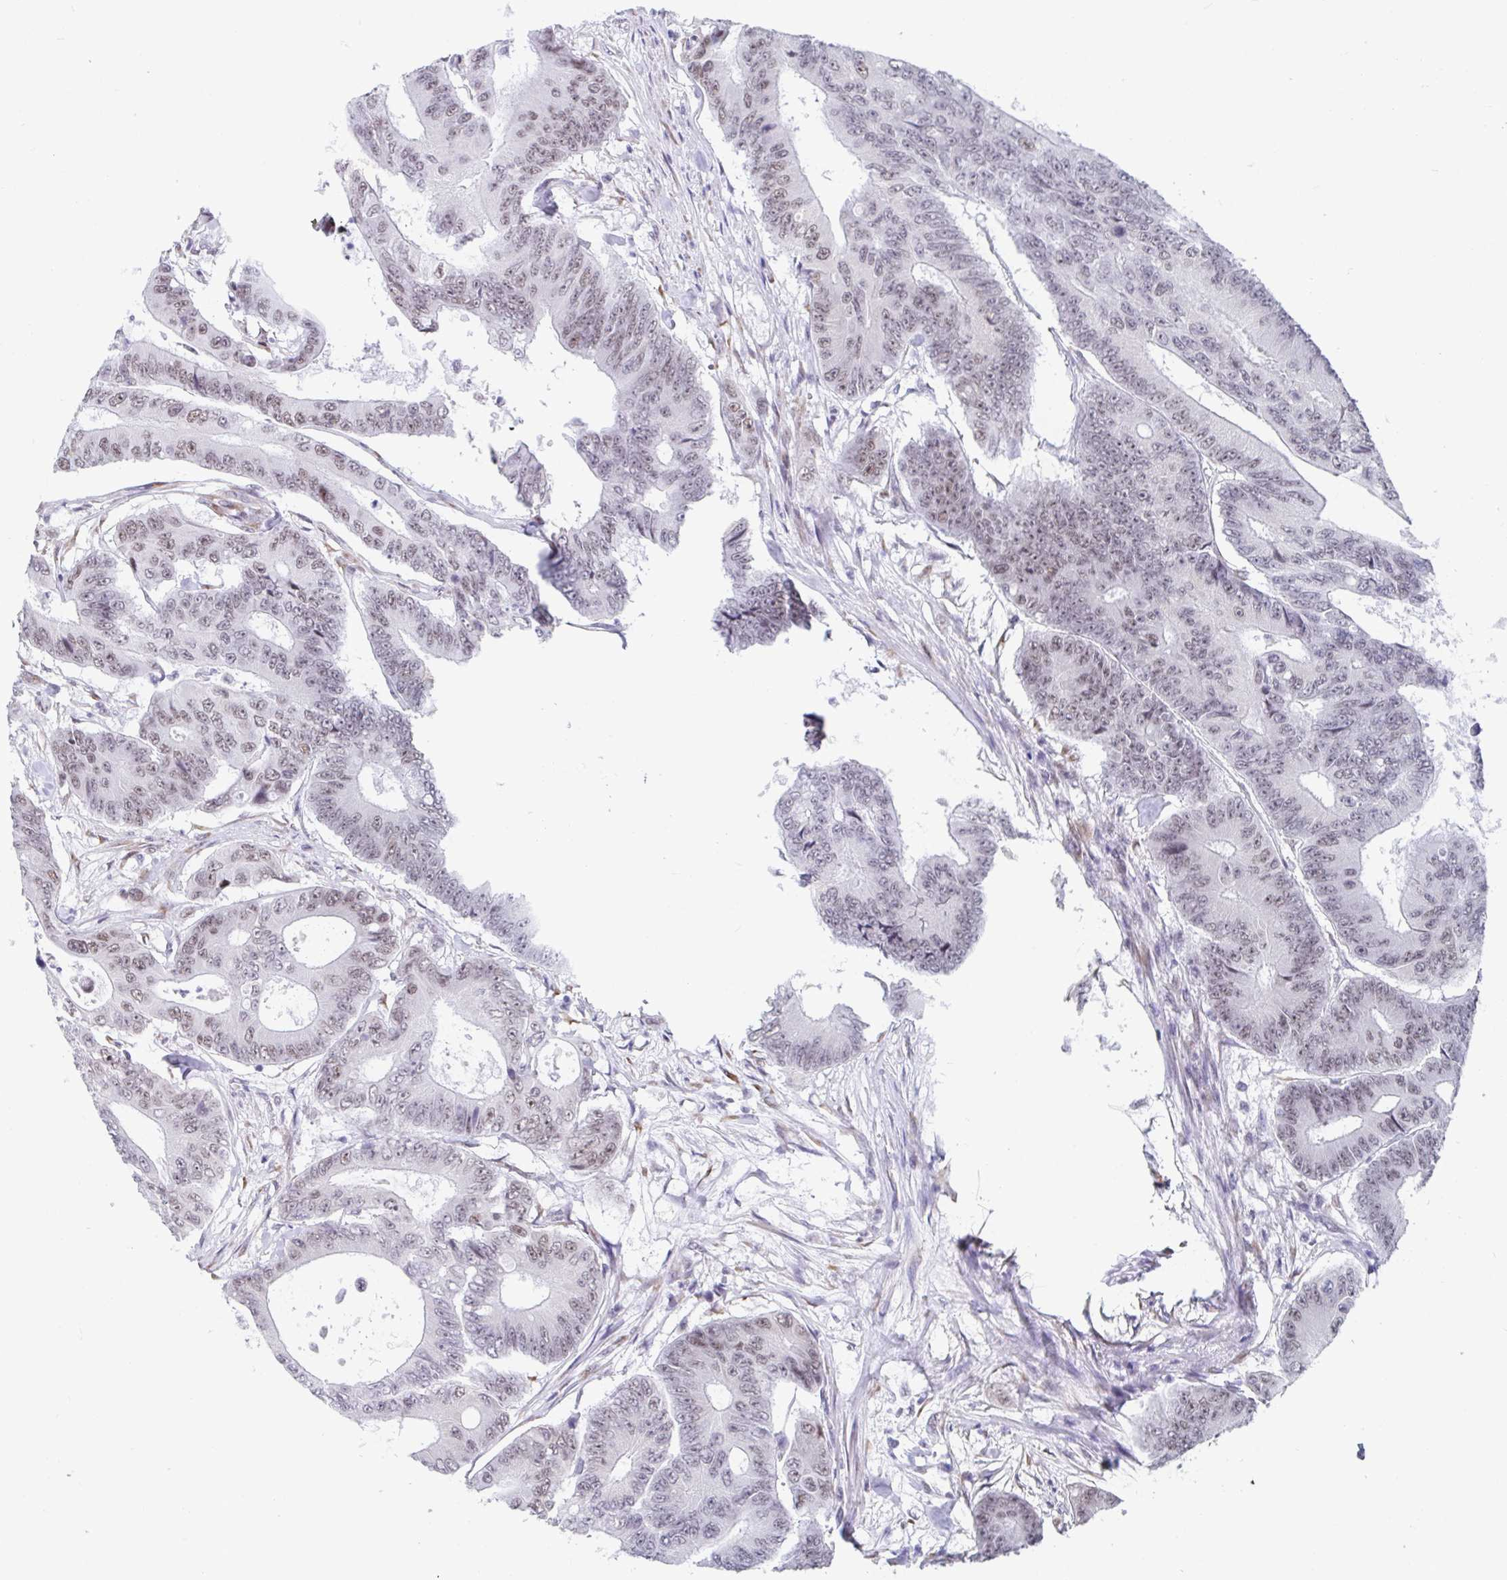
{"staining": {"intensity": "weak", "quantity": ">75%", "location": "nuclear"}, "tissue": "colorectal cancer", "cell_type": "Tumor cells", "image_type": "cancer", "snomed": [{"axis": "morphology", "description": "Adenocarcinoma, NOS"}, {"axis": "topography", "description": "Colon"}], "caption": "Immunohistochemical staining of colorectal cancer (adenocarcinoma) exhibits weak nuclear protein expression in about >75% of tumor cells.", "gene": "WDR72", "patient": {"sex": "female", "age": 48}}